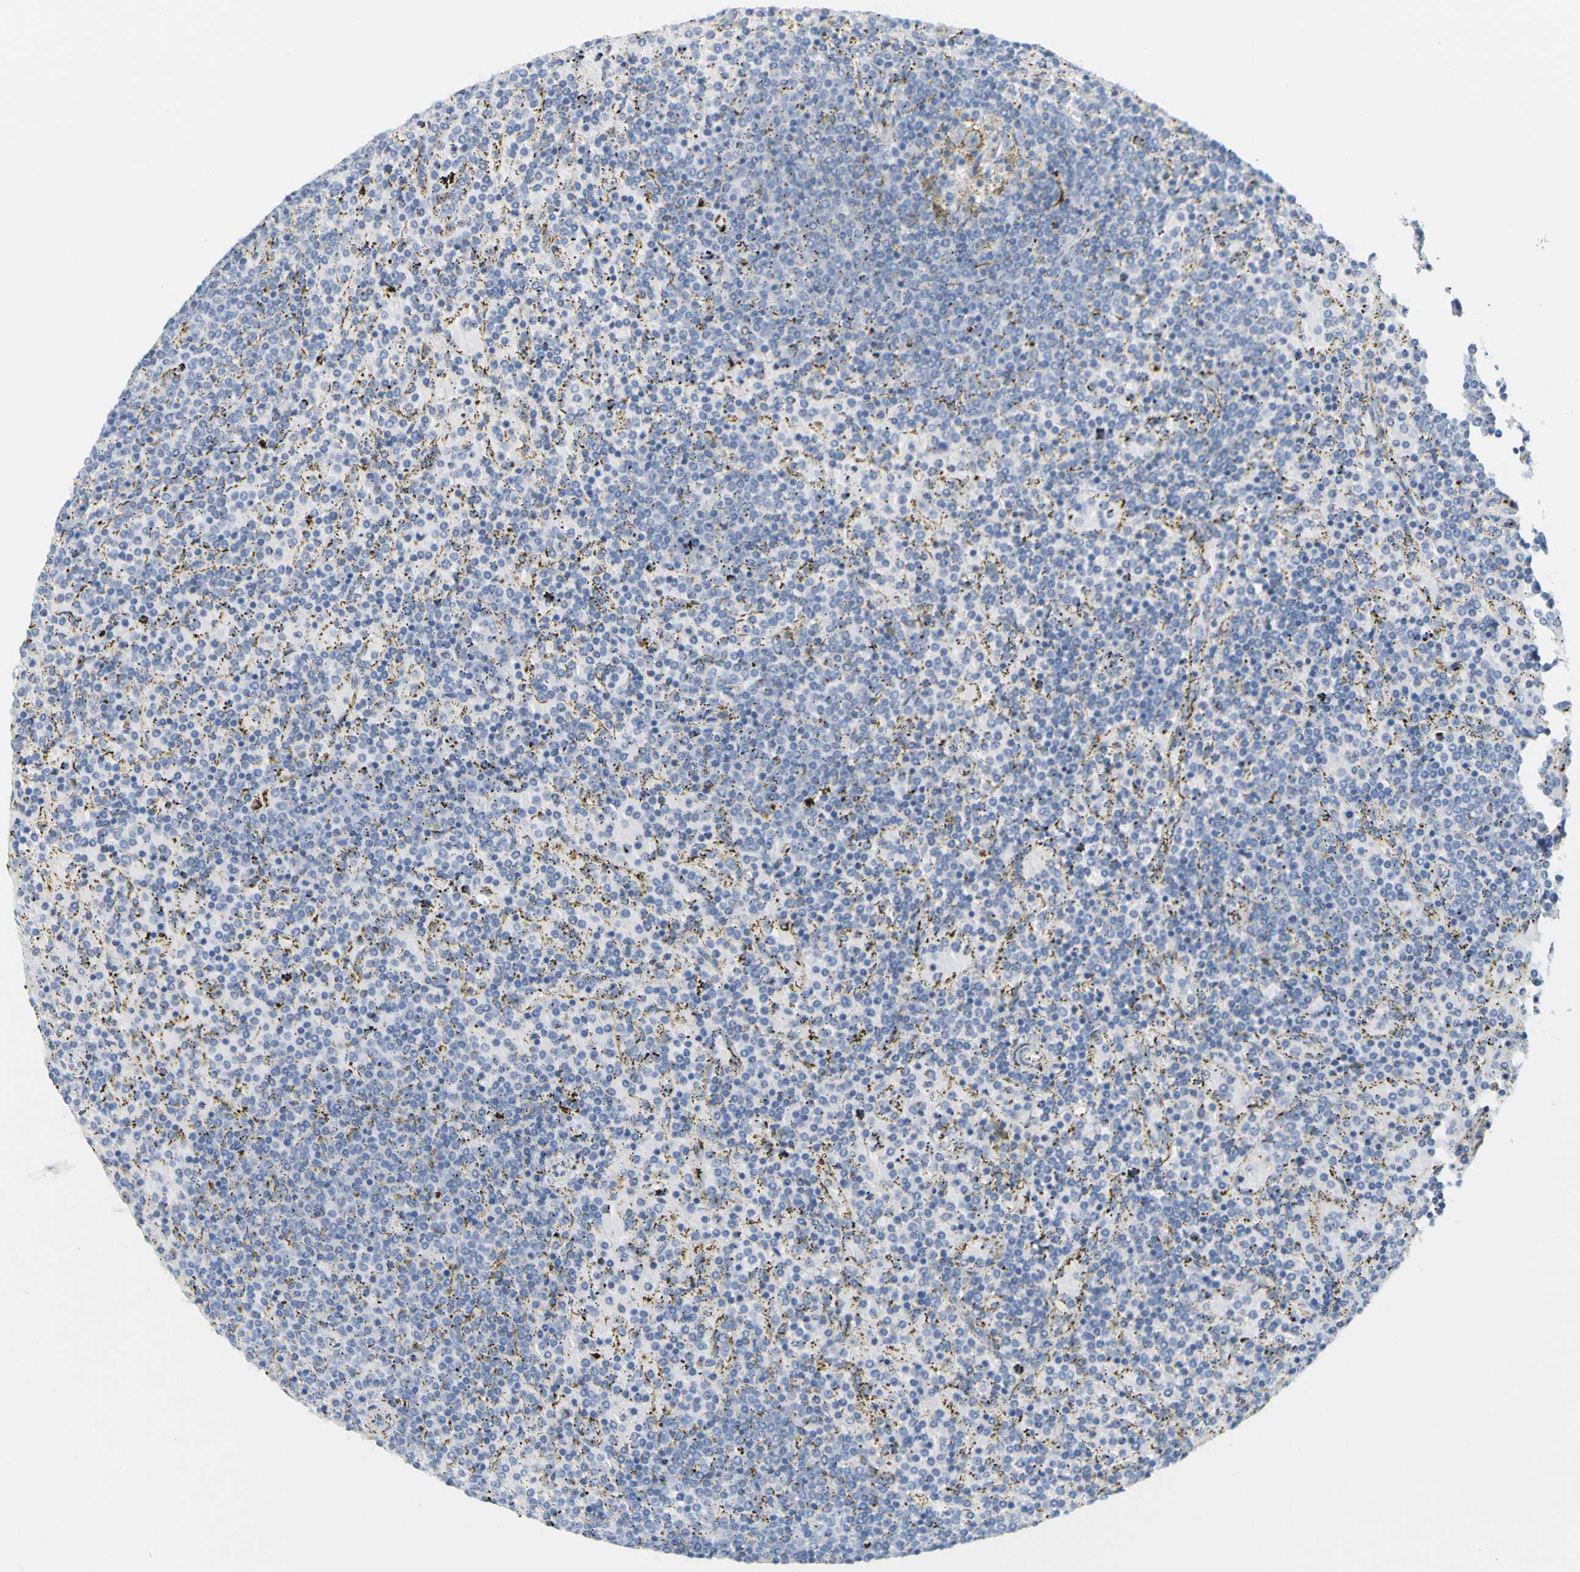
{"staining": {"intensity": "negative", "quantity": "none", "location": "none"}, "tissue": "lymphoma", "cell_type": "Tumor cells", "image_type": "cancer", "snomed": [{"axis": "morphology", "description": "Malignant lymphoma, non-Hodgkin's type, Low grade"}, {"axis": "topography", "description": "Spleen"}], "caption": "An immunohistochemistry (IHC) histopathology image of low-grade malignant lymphoma, non-Hodgkin's type is shown. There is no staining in tumor cells of low-grade malignant lymphoma, non-Hodgkin's type.", "gene": "OPN1SW", "patient": {"sex": "female", "age": 77}}